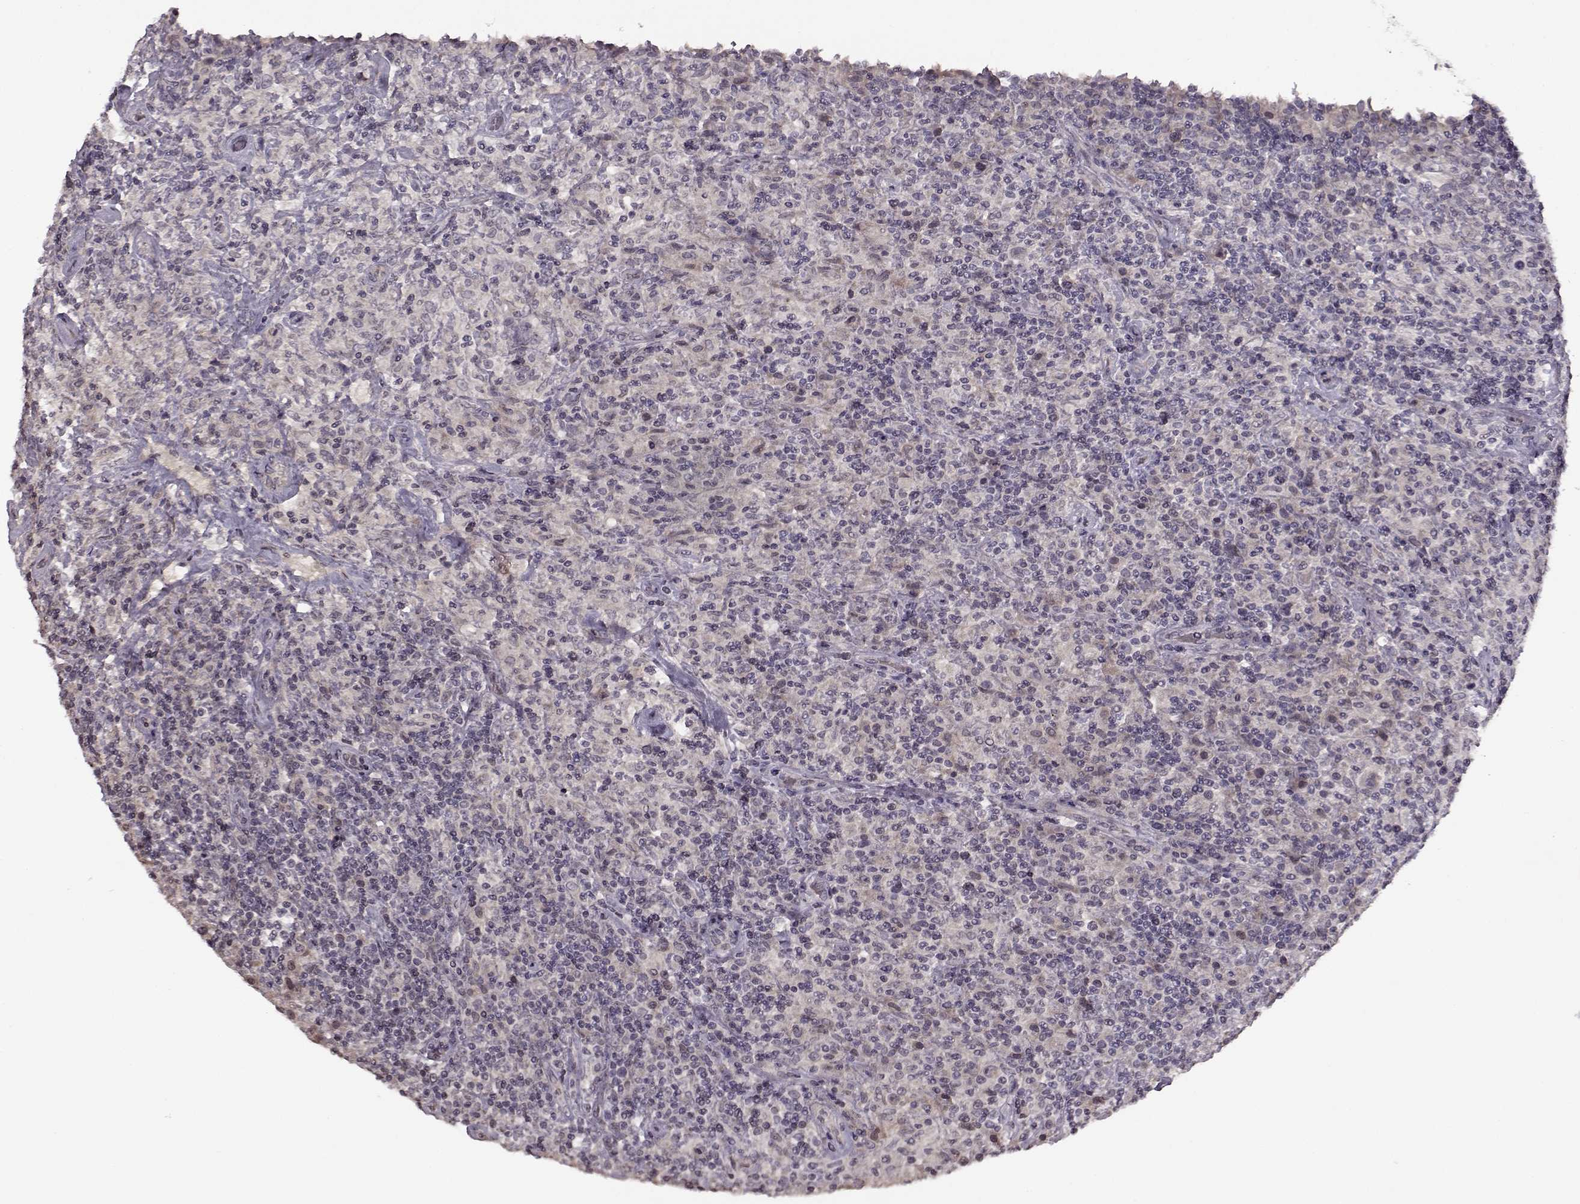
{"staining": {"intensity": "negative", "quantity": "none", "location": "none"}, "tissue": "lymphoma", "cell_type": "Tumor cells", "image_type": "cancer", "snomed": [{"axis": "morphology", "description": "Hodgkin's disease, NOS"}, {"axis": "topography", "description": "Lymph node"}], "caption": "DAB immunohistochemical staining of human lymphoma demonstrates no significant expression in tumor cells. (Stains: DAB (3,3'-diaminobenzidine) IHC with hematoxylin counter stain, Microscopy: brightfield microscopy at high magnification).", "gene": "FSHB", "patient": {"sex": "male", "age": 70}}